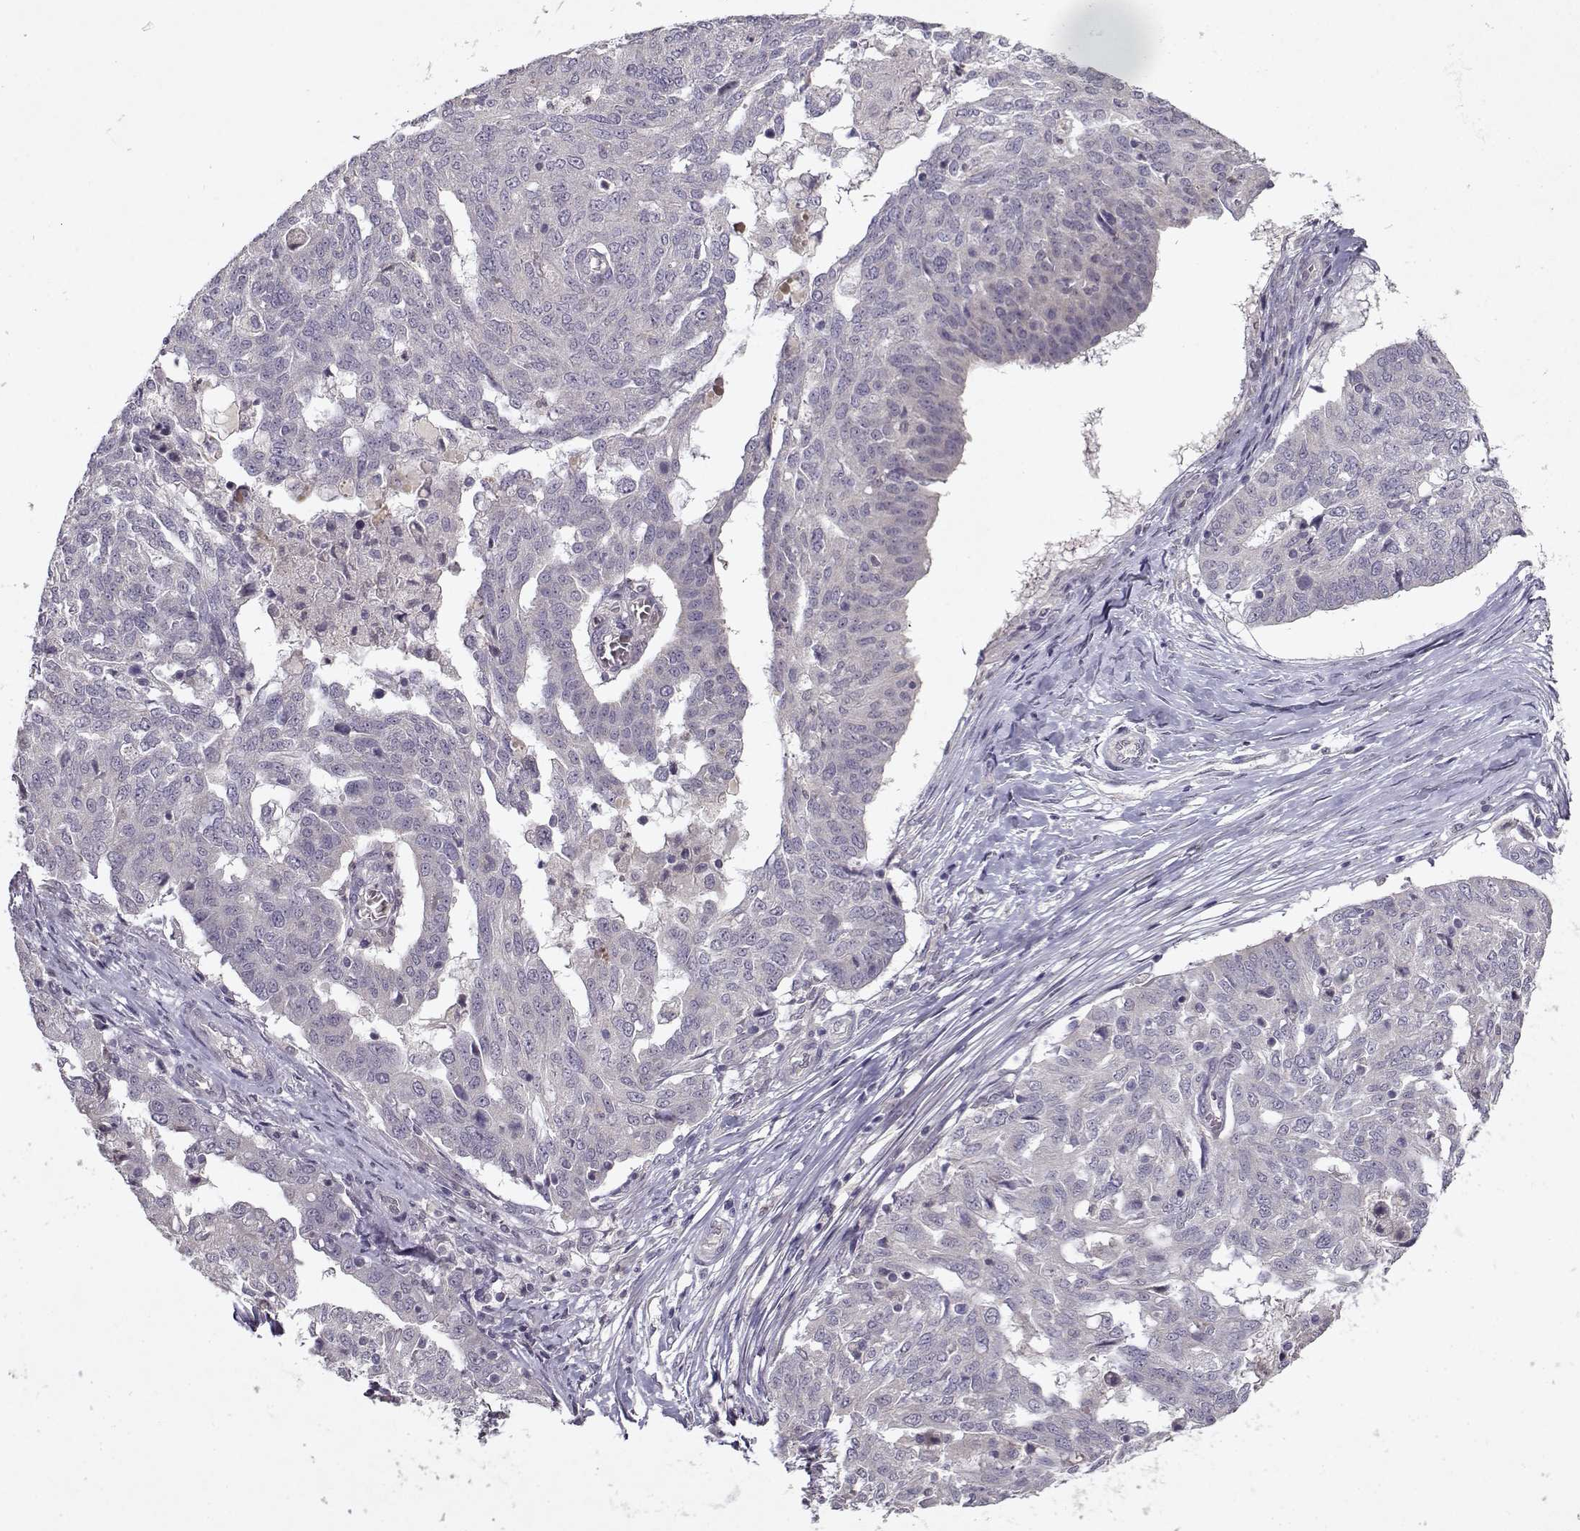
{"staining": {"intensity": "negative", "quantity": "none", "location": "none"}, "tissue": "ovarian cancer", "cell_type": "Tumor cells", "image_type": "cancer", "snomed": [{"axis": "morphology", "description": "Cystadenocarcinoma, serous, NOS"}, {"axis": "topography", "description": "Ovary"}], "caption": "The immunohistochemistry image has no significant staining in tumor cells of ovarian cancer (serous cystadenocarcinoma) tissue.", "gene": "BMX", "patient": {"sex": "female", "age": 67}}